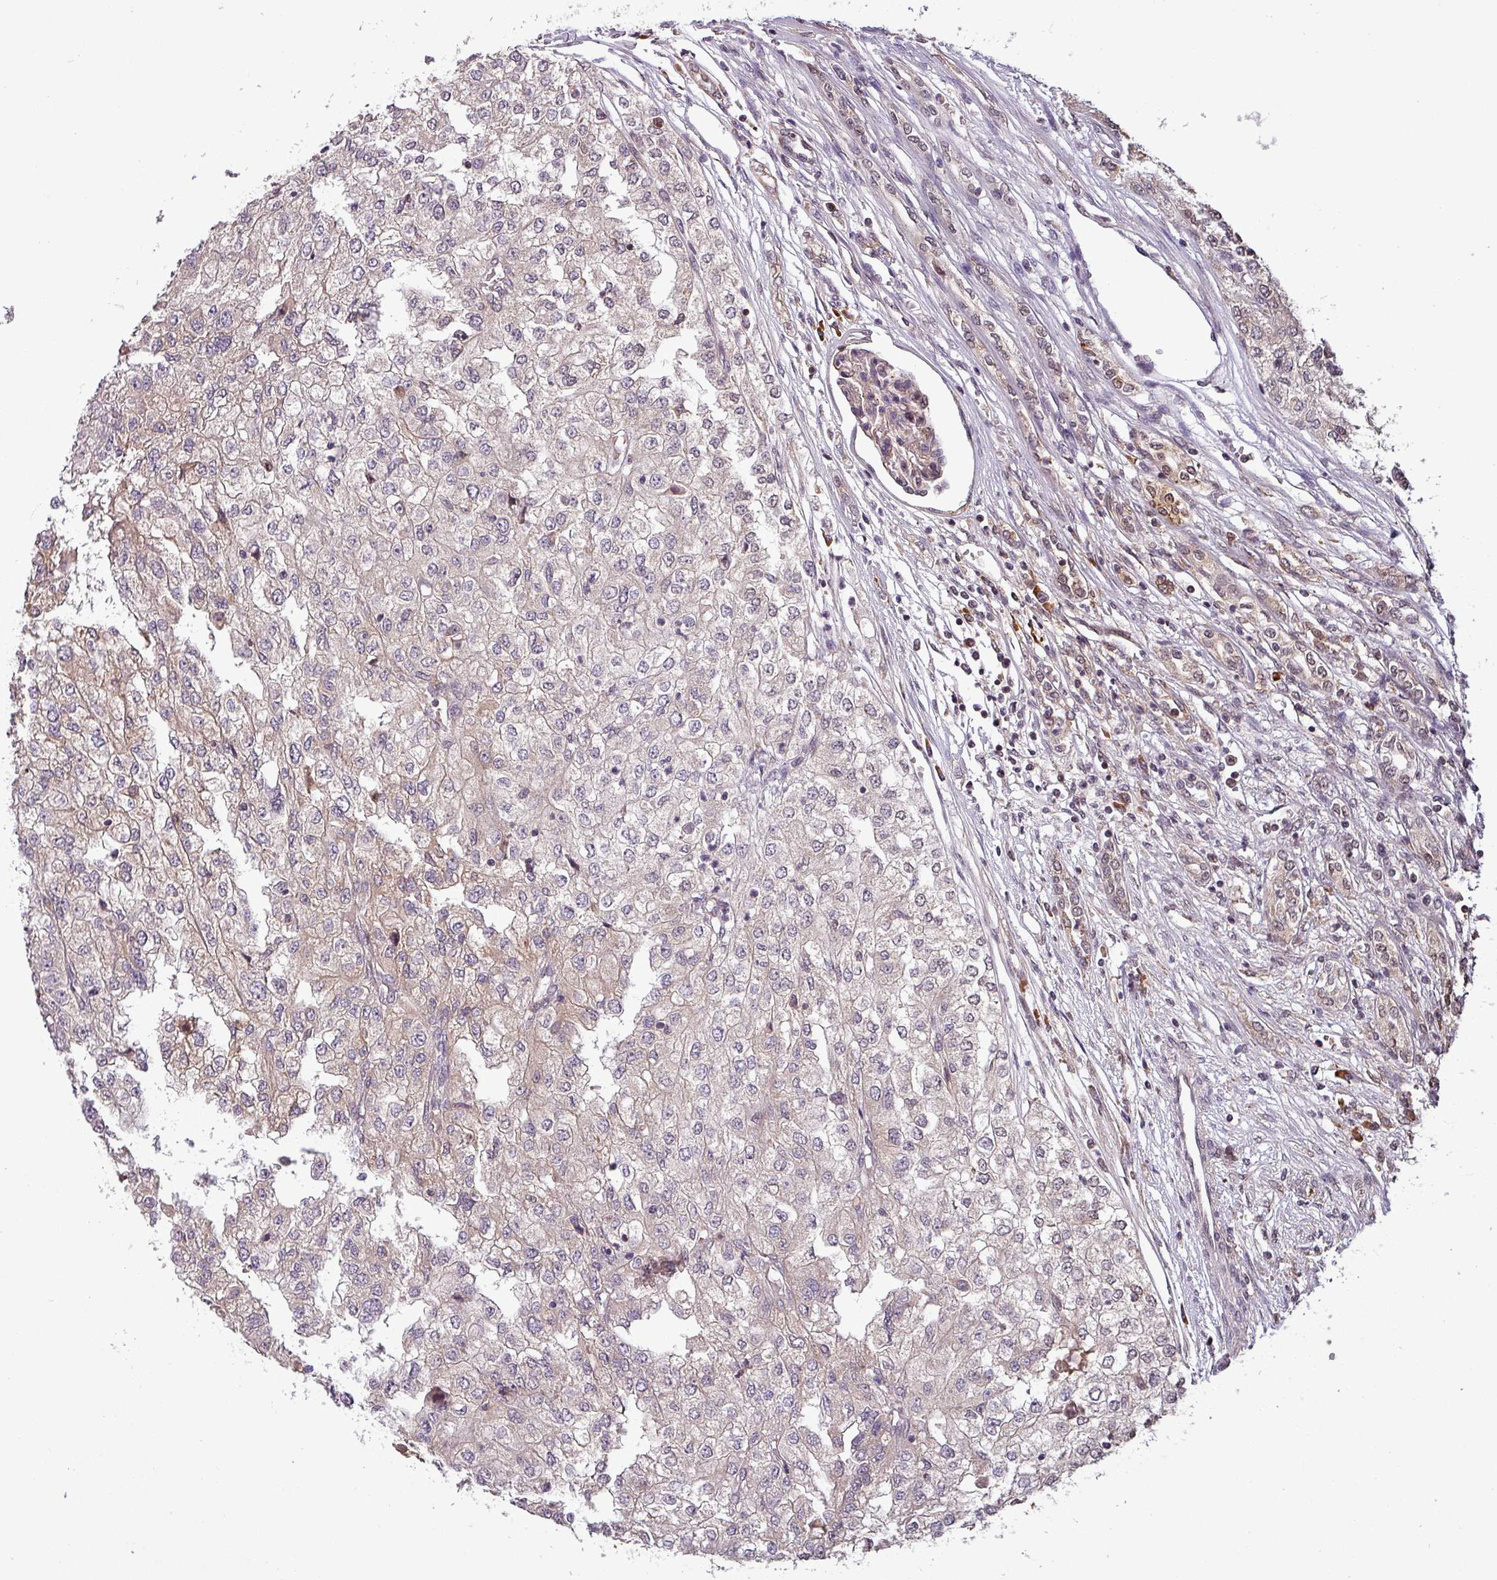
{"staining": {"intensity": "weak", "quantity": "<25%", "location": "nuclear"}, "tissue": "renal cancer", "cell_type": "Tumor cells", "image_type": "cancer", "snomed": [{"axis": "morphology", "description": "Adenocarcinoma, NOS"}, {"axis": "topography", "description": "Kidney"}], "caption": "A high-resolution micrograph shows immunohistochemistry (IHC) staining of adenocarcinoma (renal), which shows no significant positivity in tumor cells.", "gene": "NOB1", "patient": {"sex": "female", "age": 54}}